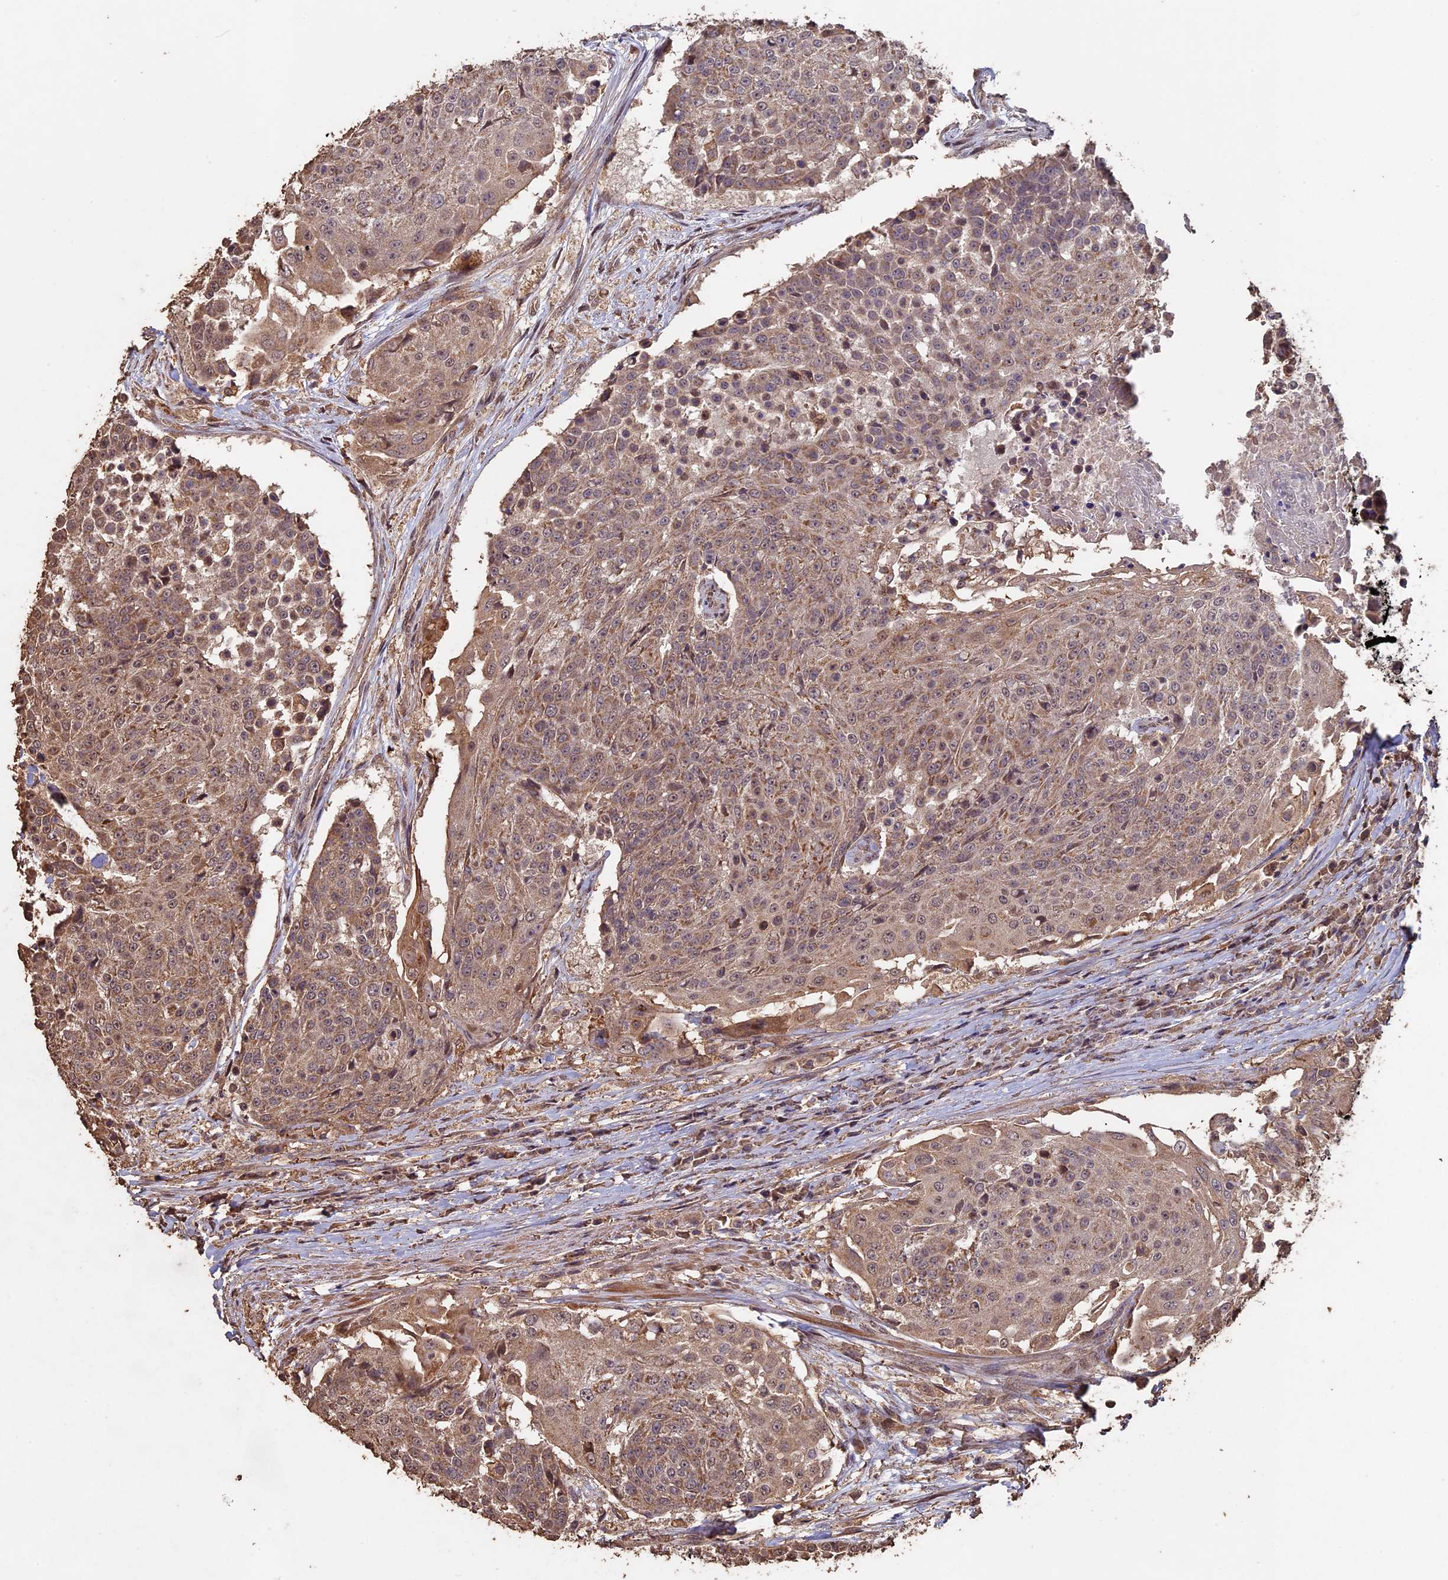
{"staining": {"intensity": "moderate", "quantity": ">75%", "location": "cytoplasmic/membranous"}, "tissue": "urothelial cancer", "cell_type": "Tumor cells", "image_type": "cancer", "snomed": [{"axis": "morphology", "description": "Urothelial carcinoma, High grade"}, {"axis": "topography", "description": "Urinary bladder"}], "caption": "A brown stain highlights moderate cytoplasmic/membranous positivity of a protein in human urothelial carcinoma (high-grade) tumor cells.", "gene": "HUNK", "patient": {"sex": "female", "age": 63}}